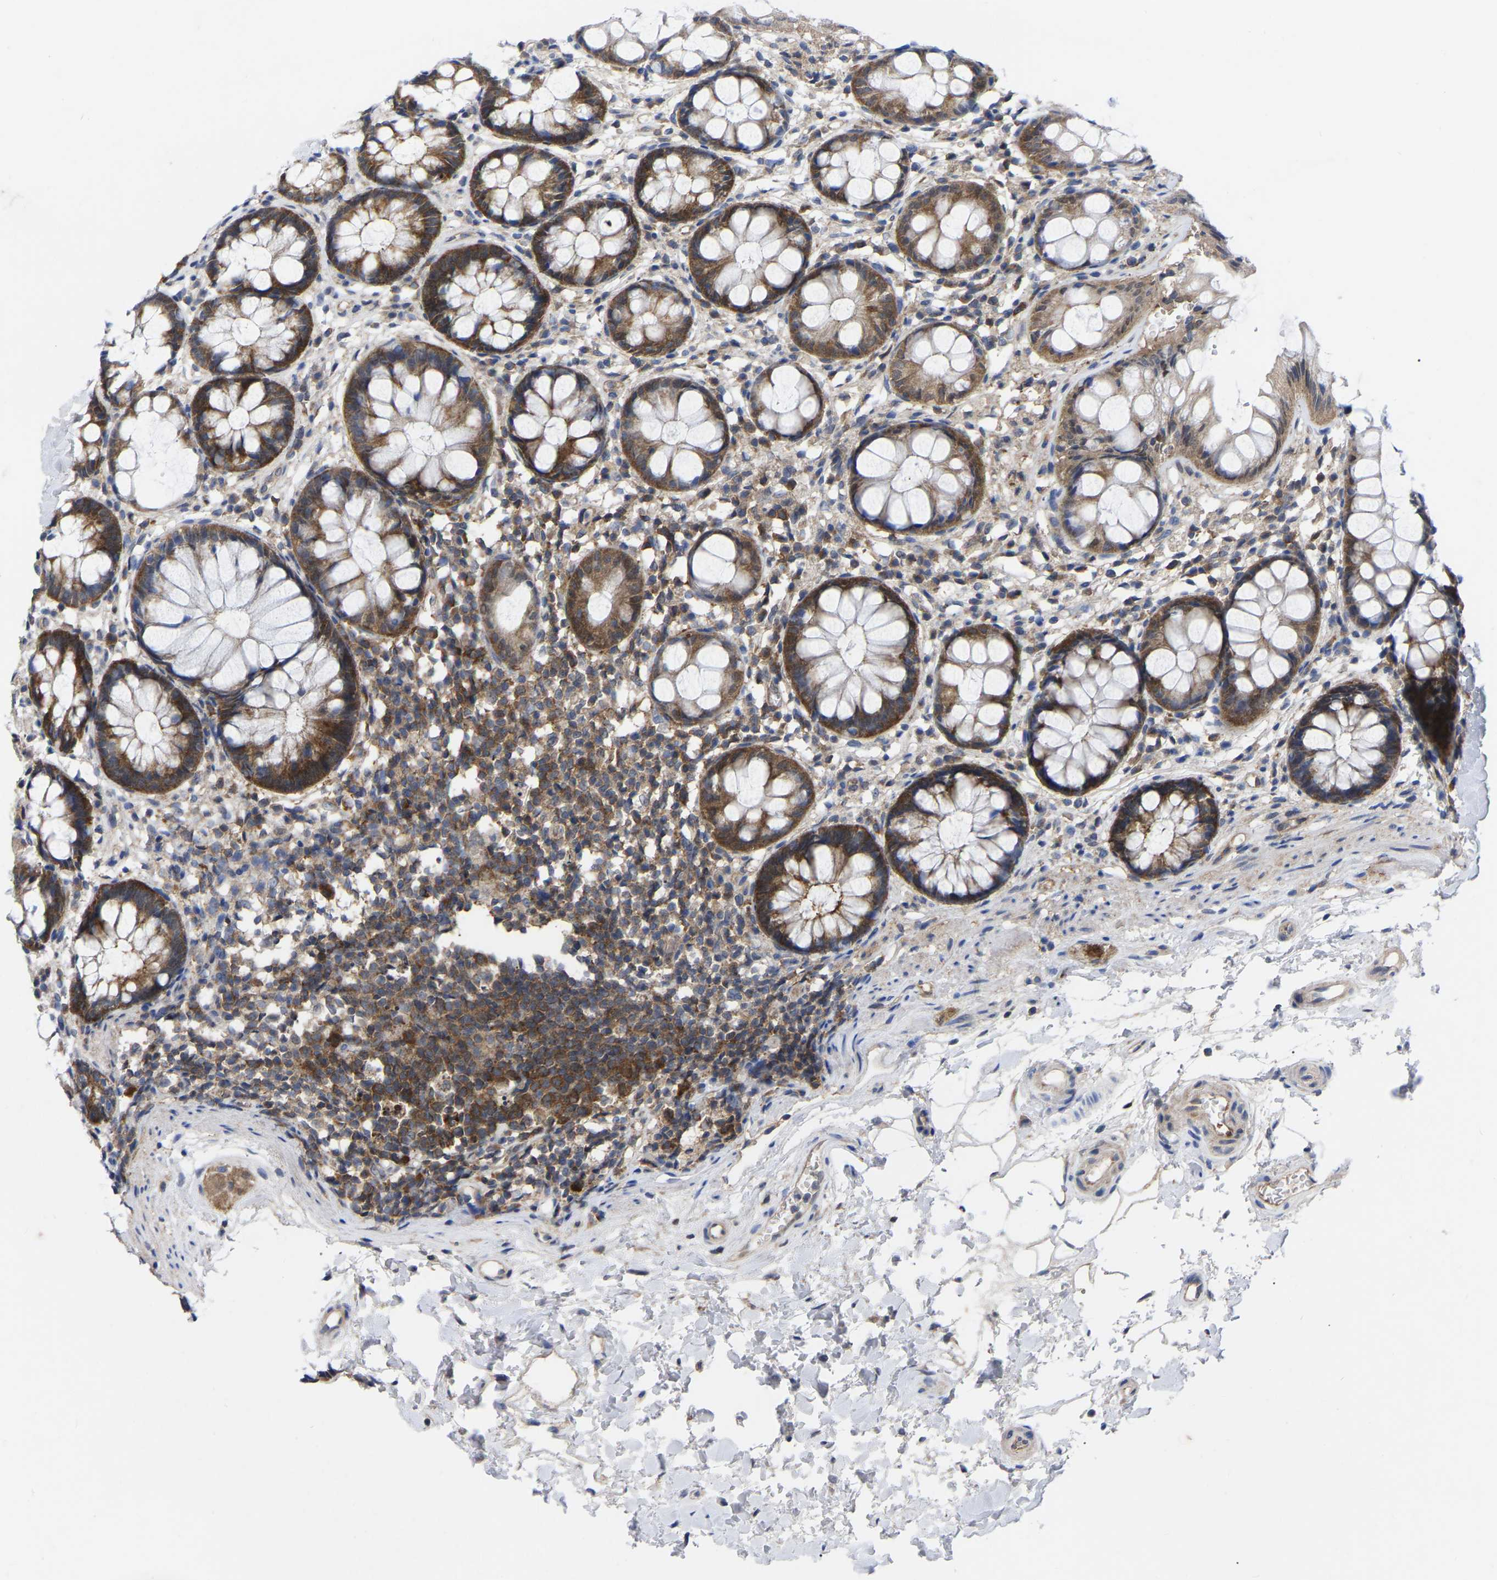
{"staining": {"intensity": "strong", "quantity": ">75%", "location": "cytoplasmic/membranous"}, "tissue": "rectum", "cell_type": "Glandular cells", "image_type": "normal", "snomed": [{"axis": "morphology", "description": "Normal tissue, NOS"}, {"axis": "topography", "description": "Rectum"}], "caption": "This micrograph shows IHC staining of benign human rectum, with high strong cytoplasmic/membranous expression in about >75% of glandular cells.", "gene": "TCP1", "patient": {"sex": "male", "age": 64}}